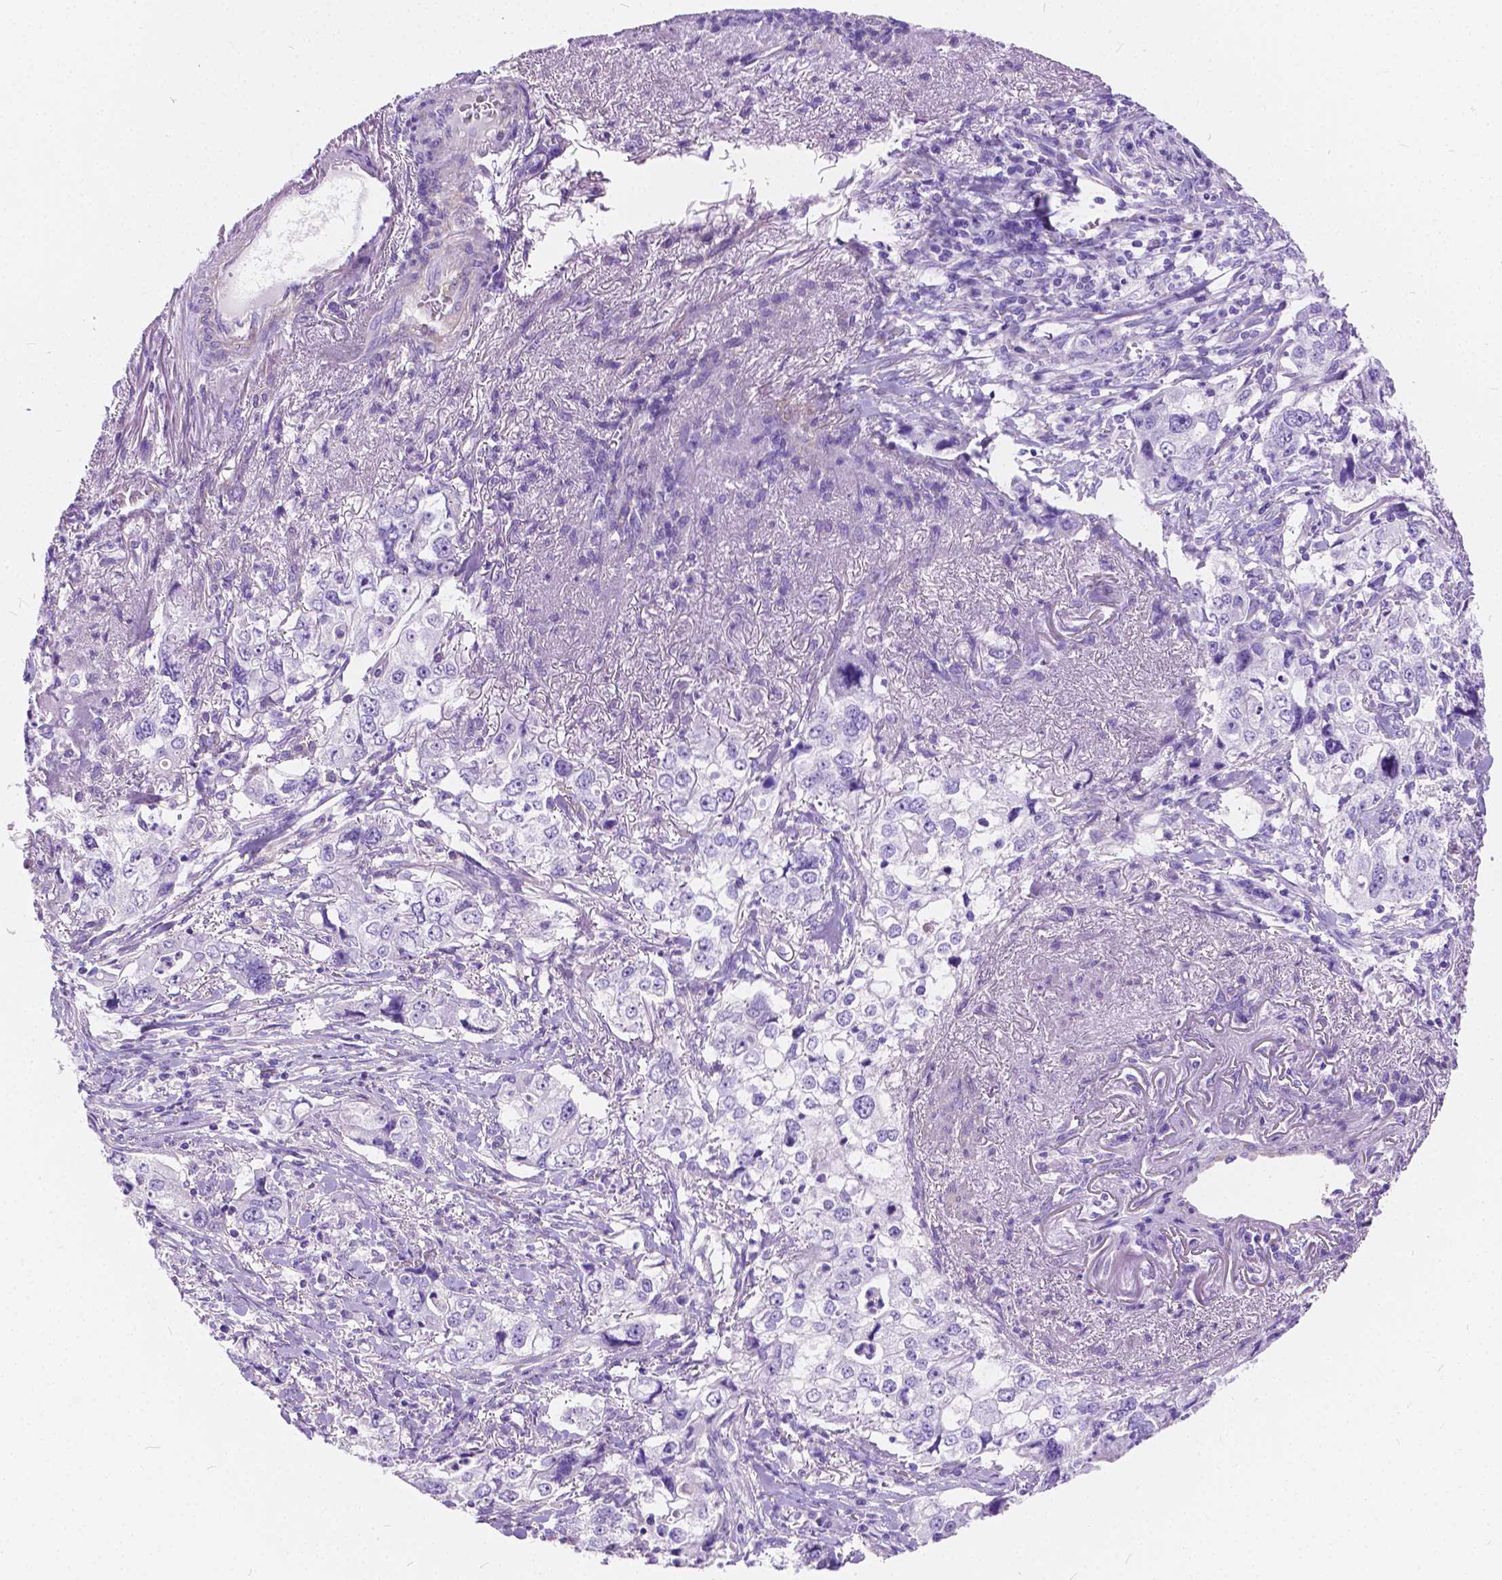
{"staining": {"intensity": "negative", "quantity": "none", "location": "none"}, "tissue": "stomach cancer", "cell_type": "Tumor cells", "image_type": "cancer", "snomed": [{"axis": "morphology", "description": "Adenocarcinoma, NOS"}, {"axis": "topography", "description": "Stomach, upper"}], "caption": "Stomach cancer (adenocarcinoma) was stained to show a protein in brown. There is no significant positivity in tumor cells.", "gene": "CHRM1", "patient": {"sex": "male", "age": 75}}